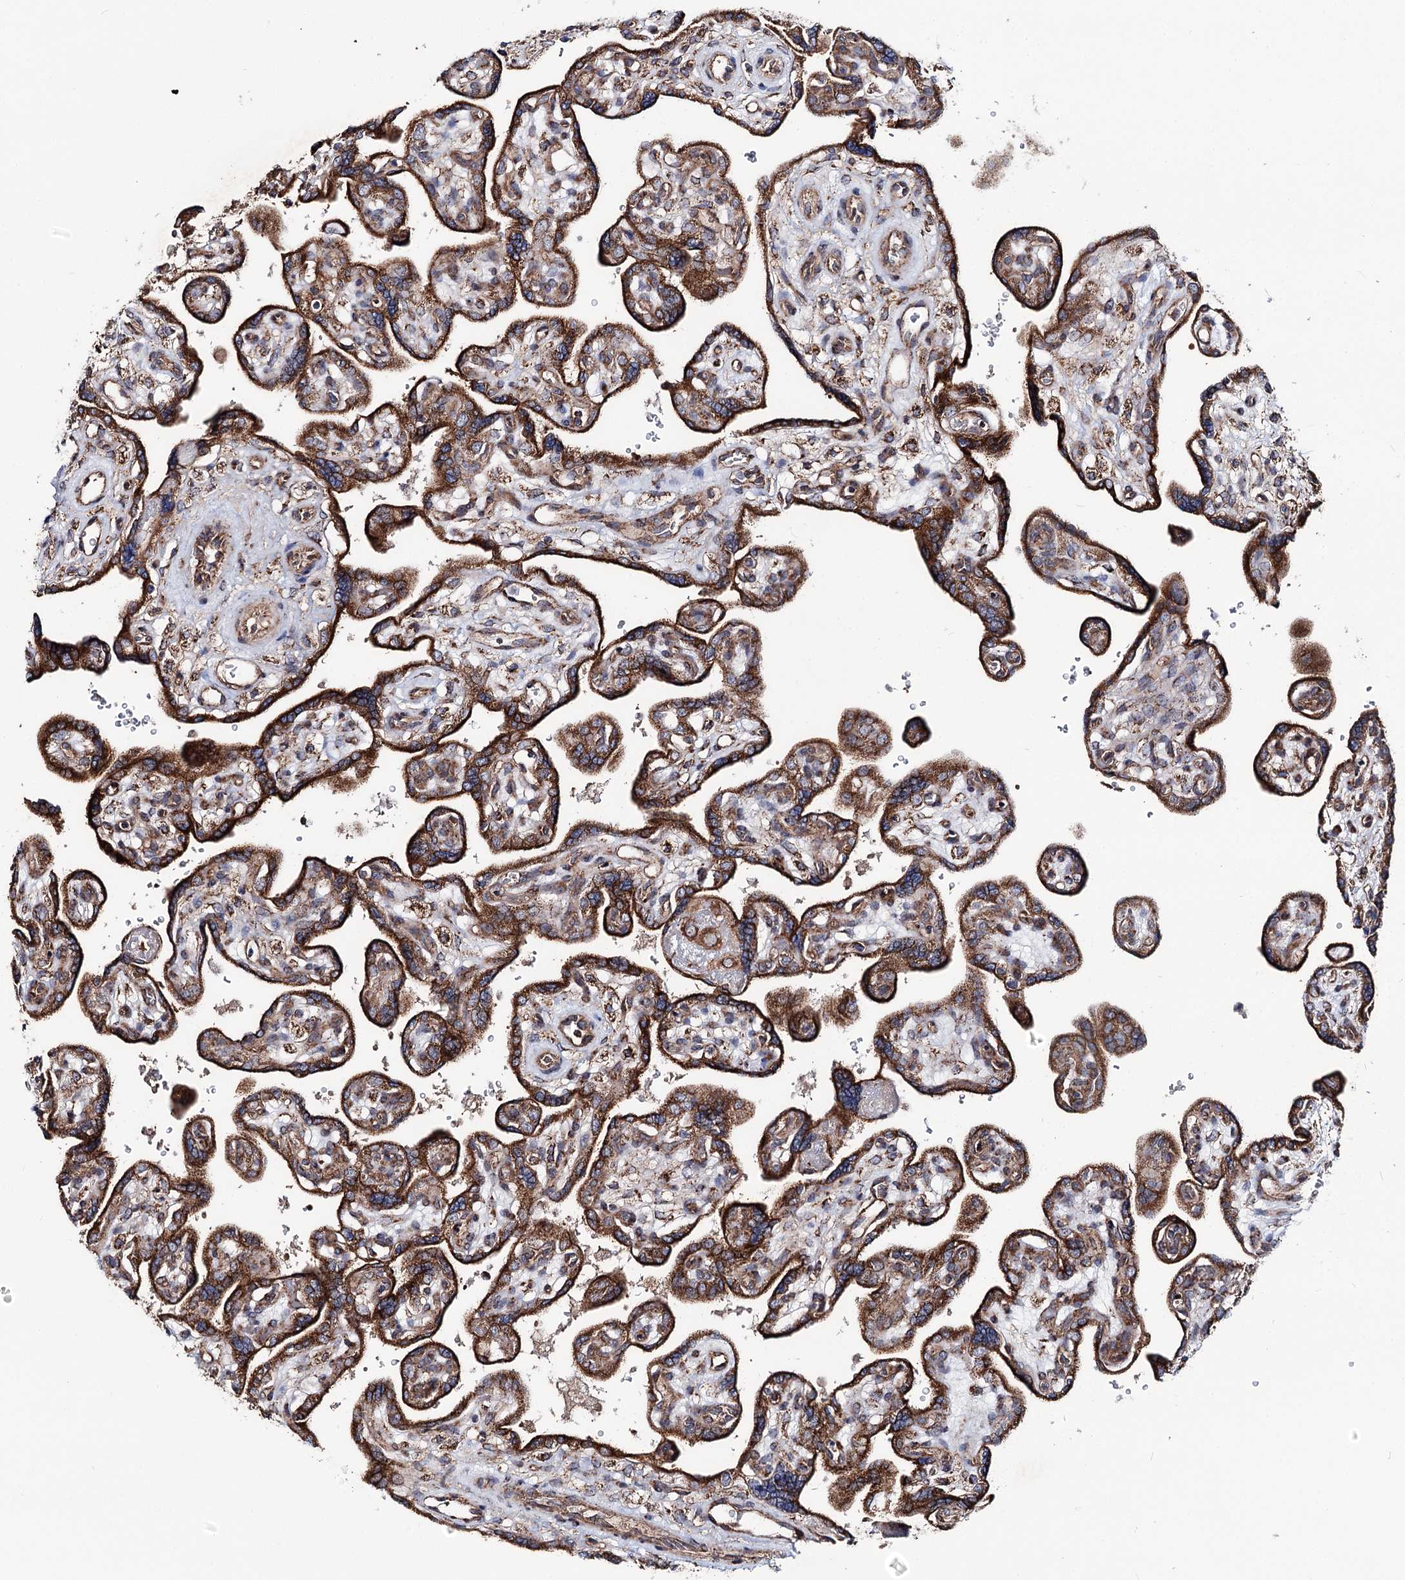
{"staining": {"intensity": "strong", "quantity": "25%-75%", "location": "cytoplasmic/membranous"}, "tissue": "placenta", "cell_type": "Trophoblastic cells", "image_type": "normal", "snomed": [{"axis": "morphology", "description": "Normal tissue, NOS"}, {"axis": "topography", "description": "Placenta"}], "caption": "Immunohistochemistry (IHC) photomicrograph of normal placenta: human placenta stained using immunohistochemistry exhibits high levels of strong protein expression localized specifically in the cytoplasmic/membranous of trophoblastic cells, appearing as a cytoplasmic/membranous brown color.", "gene": "MSANTD2", "patient": {"sex": "female", "age": 39}}